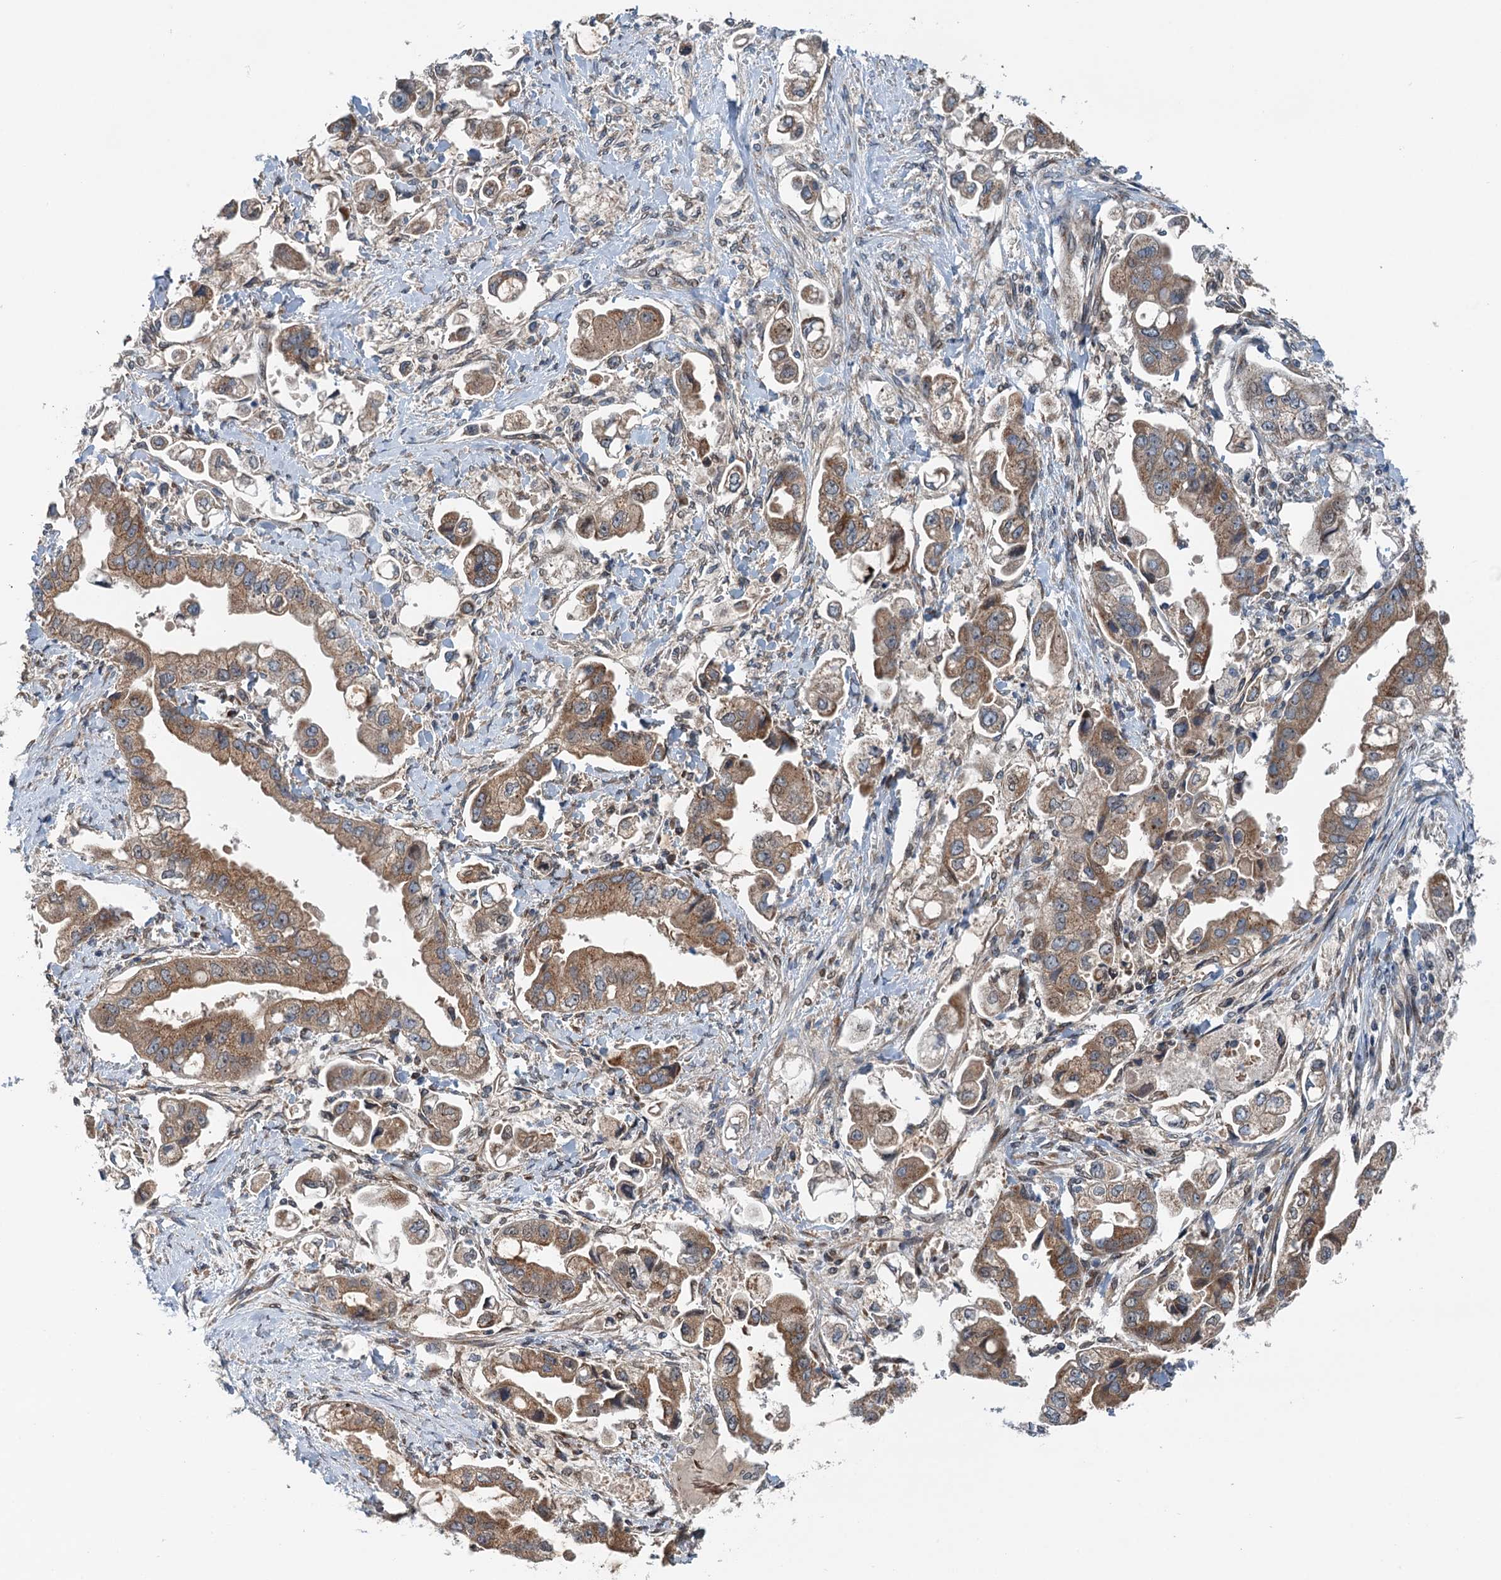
{"staining": {"intensity": "moderate", "quantity": ">75%", "location": "cytoplasmic/membranous"}, "tissue": "stomach cancer", "cell_type": "Tumor cells", "image_type": "cancer", "snomed": [{"axis": "morphology", "description": "Adenocarcinoma, NOS"}, {"axis": "topography", "description": "Stomach"}], "caption": "Stomach adenocarcinoma stained with IHC exhibits moderate cytoplasmic/membranous positivity in about >75% of tumor cells. Immunohistochemistry (ihc) stains the protein in brown and the nuclei are stained blue.", "gene": "DYNC2I2", "patient": {"sex": "male", "age": 62}}